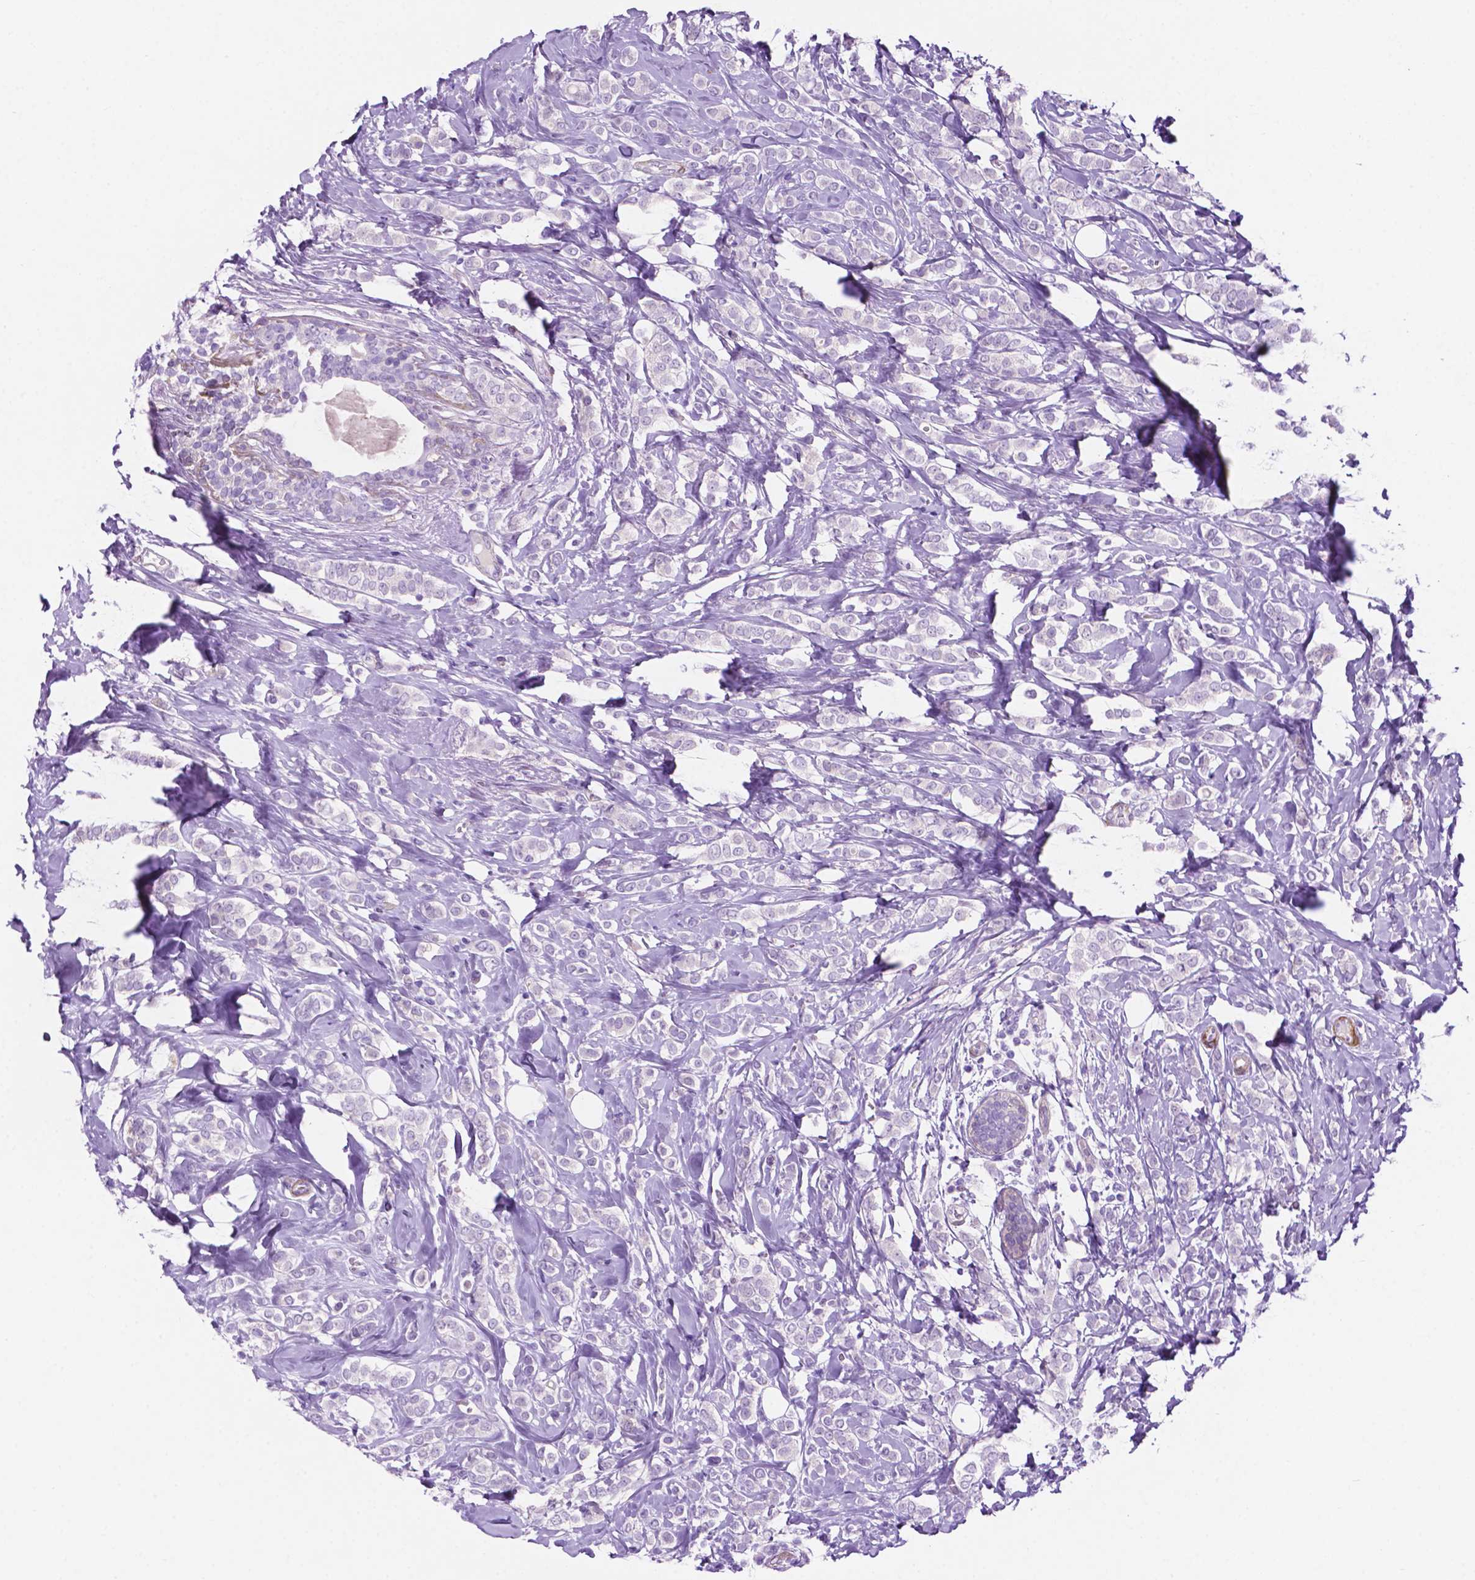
{"staining": {"intensity": "negative", "quantity": "none", "location": "none"}, "tissue": "breast cancer", "cell_type": "Tumor cells", "image_type": "cancer", "snomed": [{"axis": "morphology", "description": "Lobular carcinoma"}, {"axis": "topography", "description": "Breast"}], "caption": "Immunohistochemistry image of human lobular carcinoma (breast) stained for a protein (brown), which demonstrates no staining in tumor cells. (Stains: DAB IHC with hematoxylin counter stain, Microscopy: brightfield microscopy at high magnification).", "gene": "ASPG", "patient": {"sex": "female", "age": 49}}